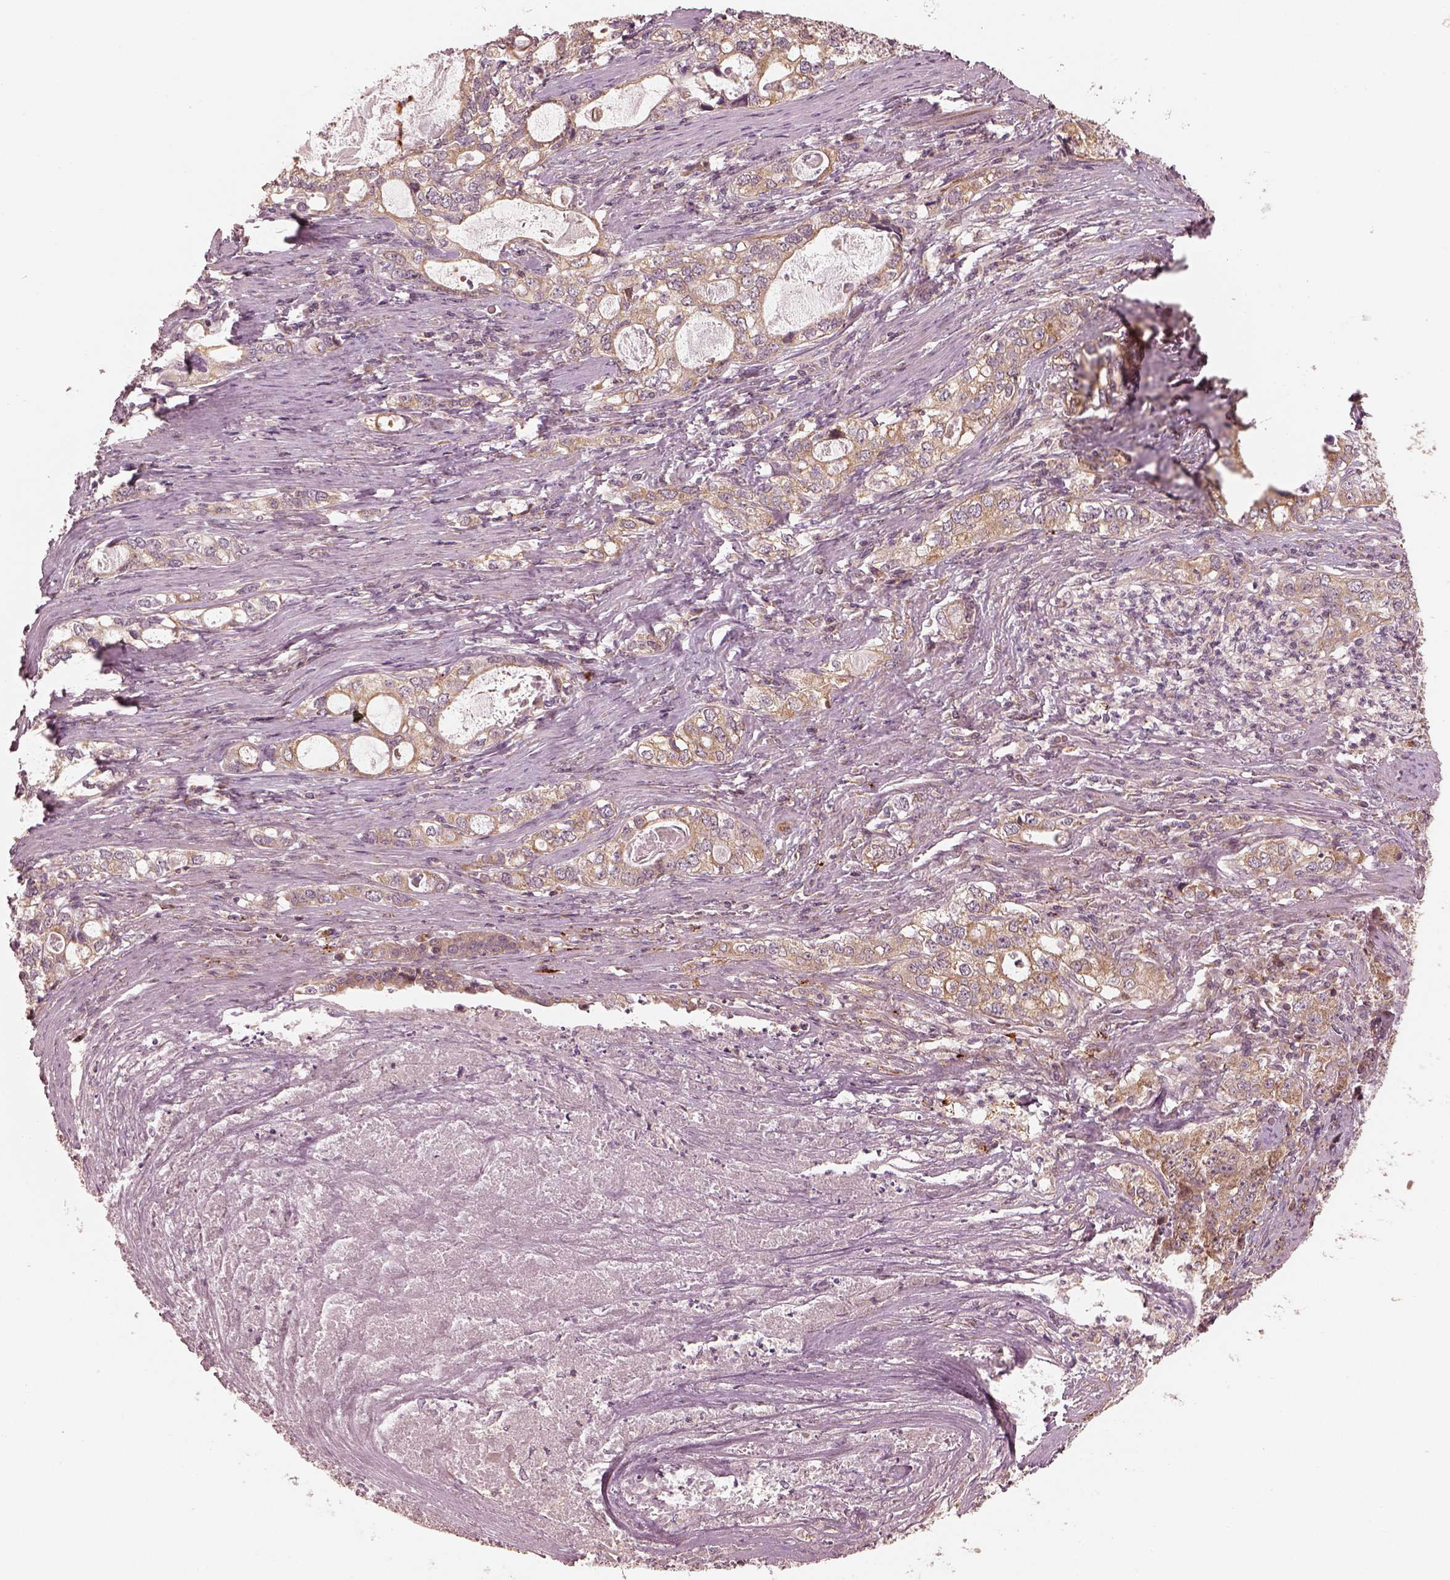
{"staining": {"intensity": "weak", "quantity": "25%-75%", "location": "cytoplasmic/membranous"}, "tissue": "stomach cancer", "cell_type": "Tumor cells", "image_type": "cancer", "snomed": [{"axis": "morphology", "description": "Adenocarcinoma, NOS"}, {"axis": "topography", "description": "Stomach, lower"}], "caption": "DAB (3,3'-diaminobenzidine) immunohistochemical staining of human stomach adenocarcinoma reveals weak cytoplasmic/membranous protein staining in approximately 25%-75% of tumor cells.", "gene": "SLC25A46", "patient": {"sex": "female", "age": 72}}